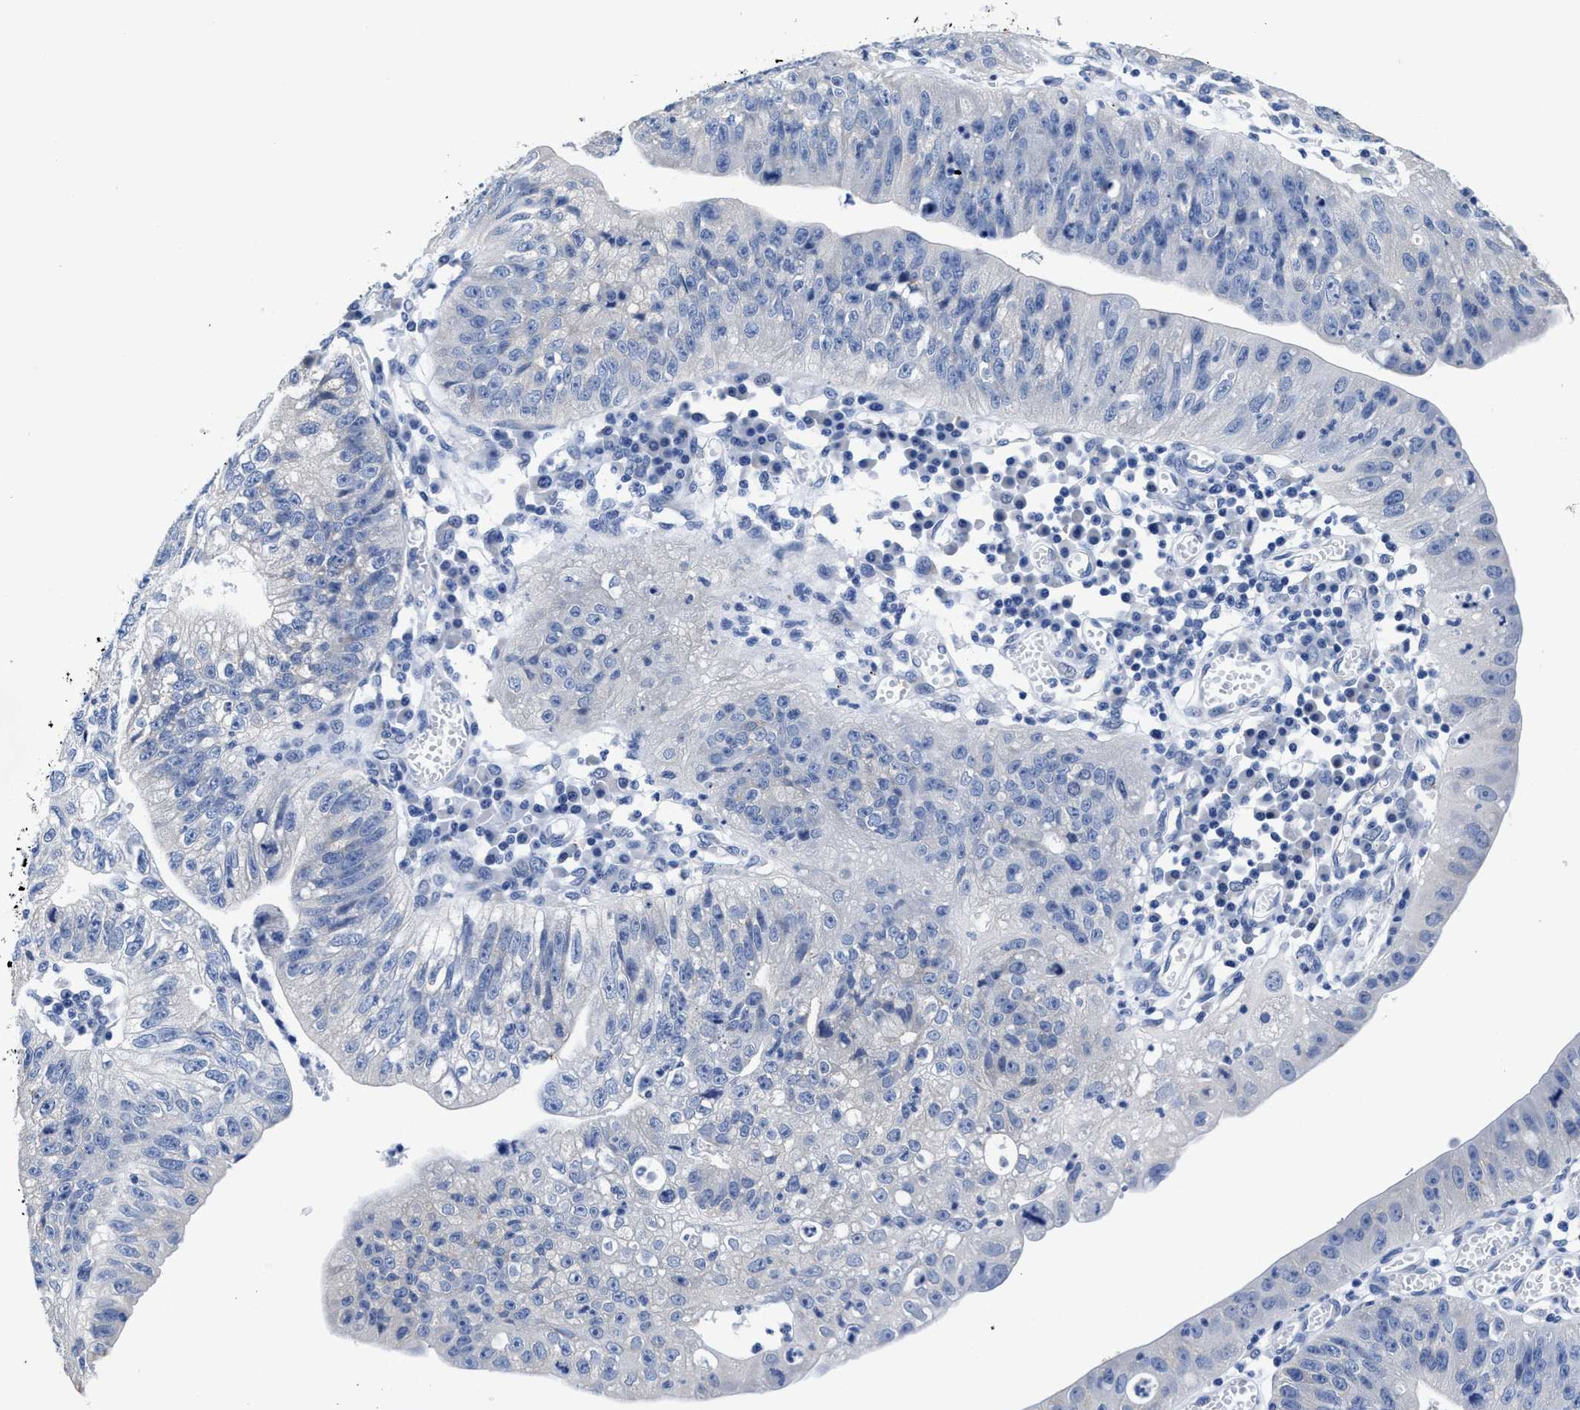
{"staining": {"intensity": "negative", "quantity": "none", "location": "none"}, "tissue": "stomach cancer", "cell_type": "Tumor cells", "image_type": "cancer", "snomed": [{"axis": "morphology", "description": "Adenocarcinoma, NOS"}, {"axis": "topography", "description": "Stomach"}], "caption": "Stomach adenocarcinoma was stained to show a protein in brown. There is no significant expression in tumor cells. The staining is performed using DAB brown chromogen with nuclei counter-stained in using hematoxylin.", "gene": "HOOK1", "patient": {"sex": "male", "age": 59}}